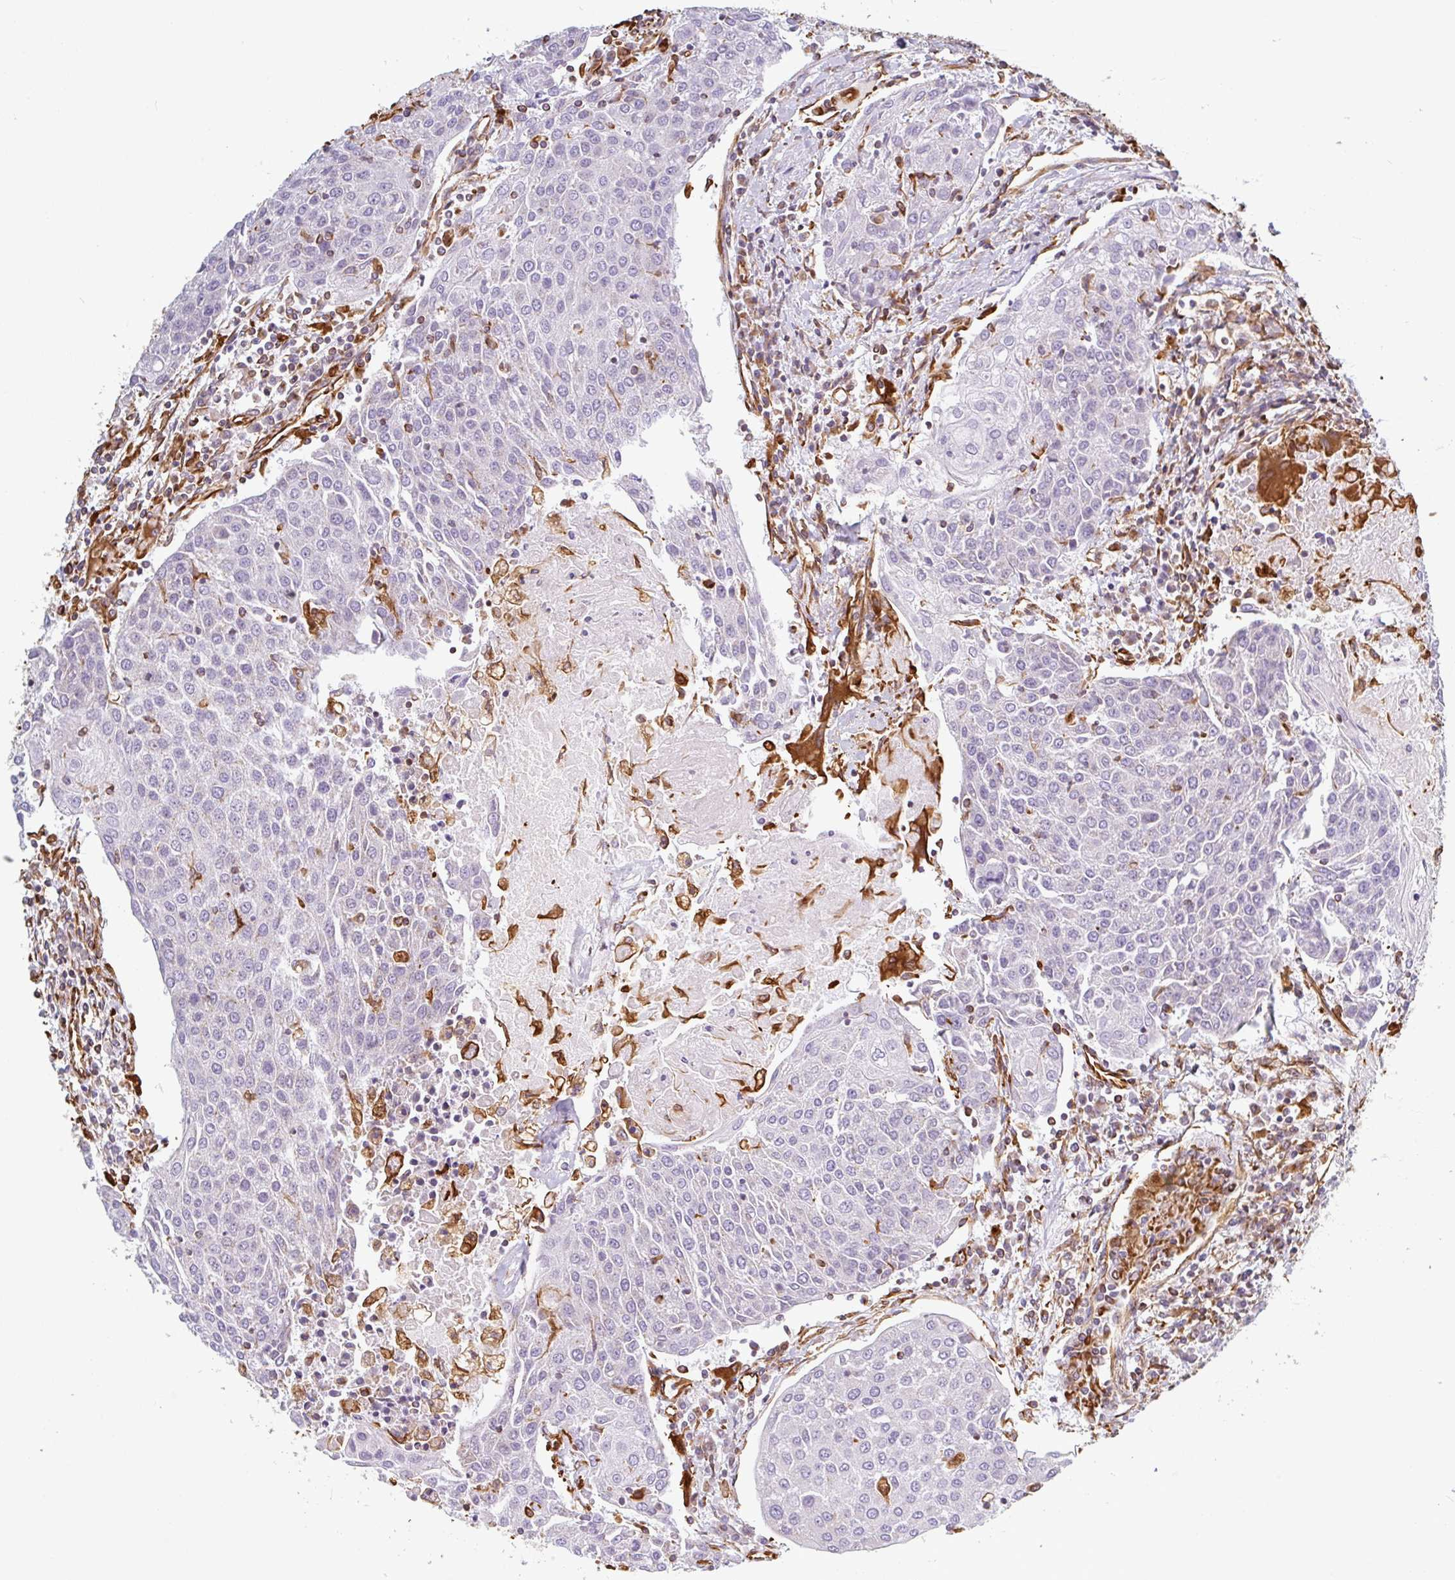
{"staining": {"intensity": "negative", "quantity": "none", "location": "none"}, "tissue": "urothelial cancer", "cell_type": "Tumor cells", "image_type": "cancer", "snomed": [{"axis": "morphology", "description": "Urothelial carcinoma, High grade"}, {"axis": "topography", "description": "Urinary bladder"}], "caption": "Urothelial cancer was stained to show a protein in brown. There is no significant expression in tumor cells. (Immunohistochemistry, brightfield microscopy, high magnification).", "gene": "PPFIA1", "patient": {"sex": "female", "age": 85}}